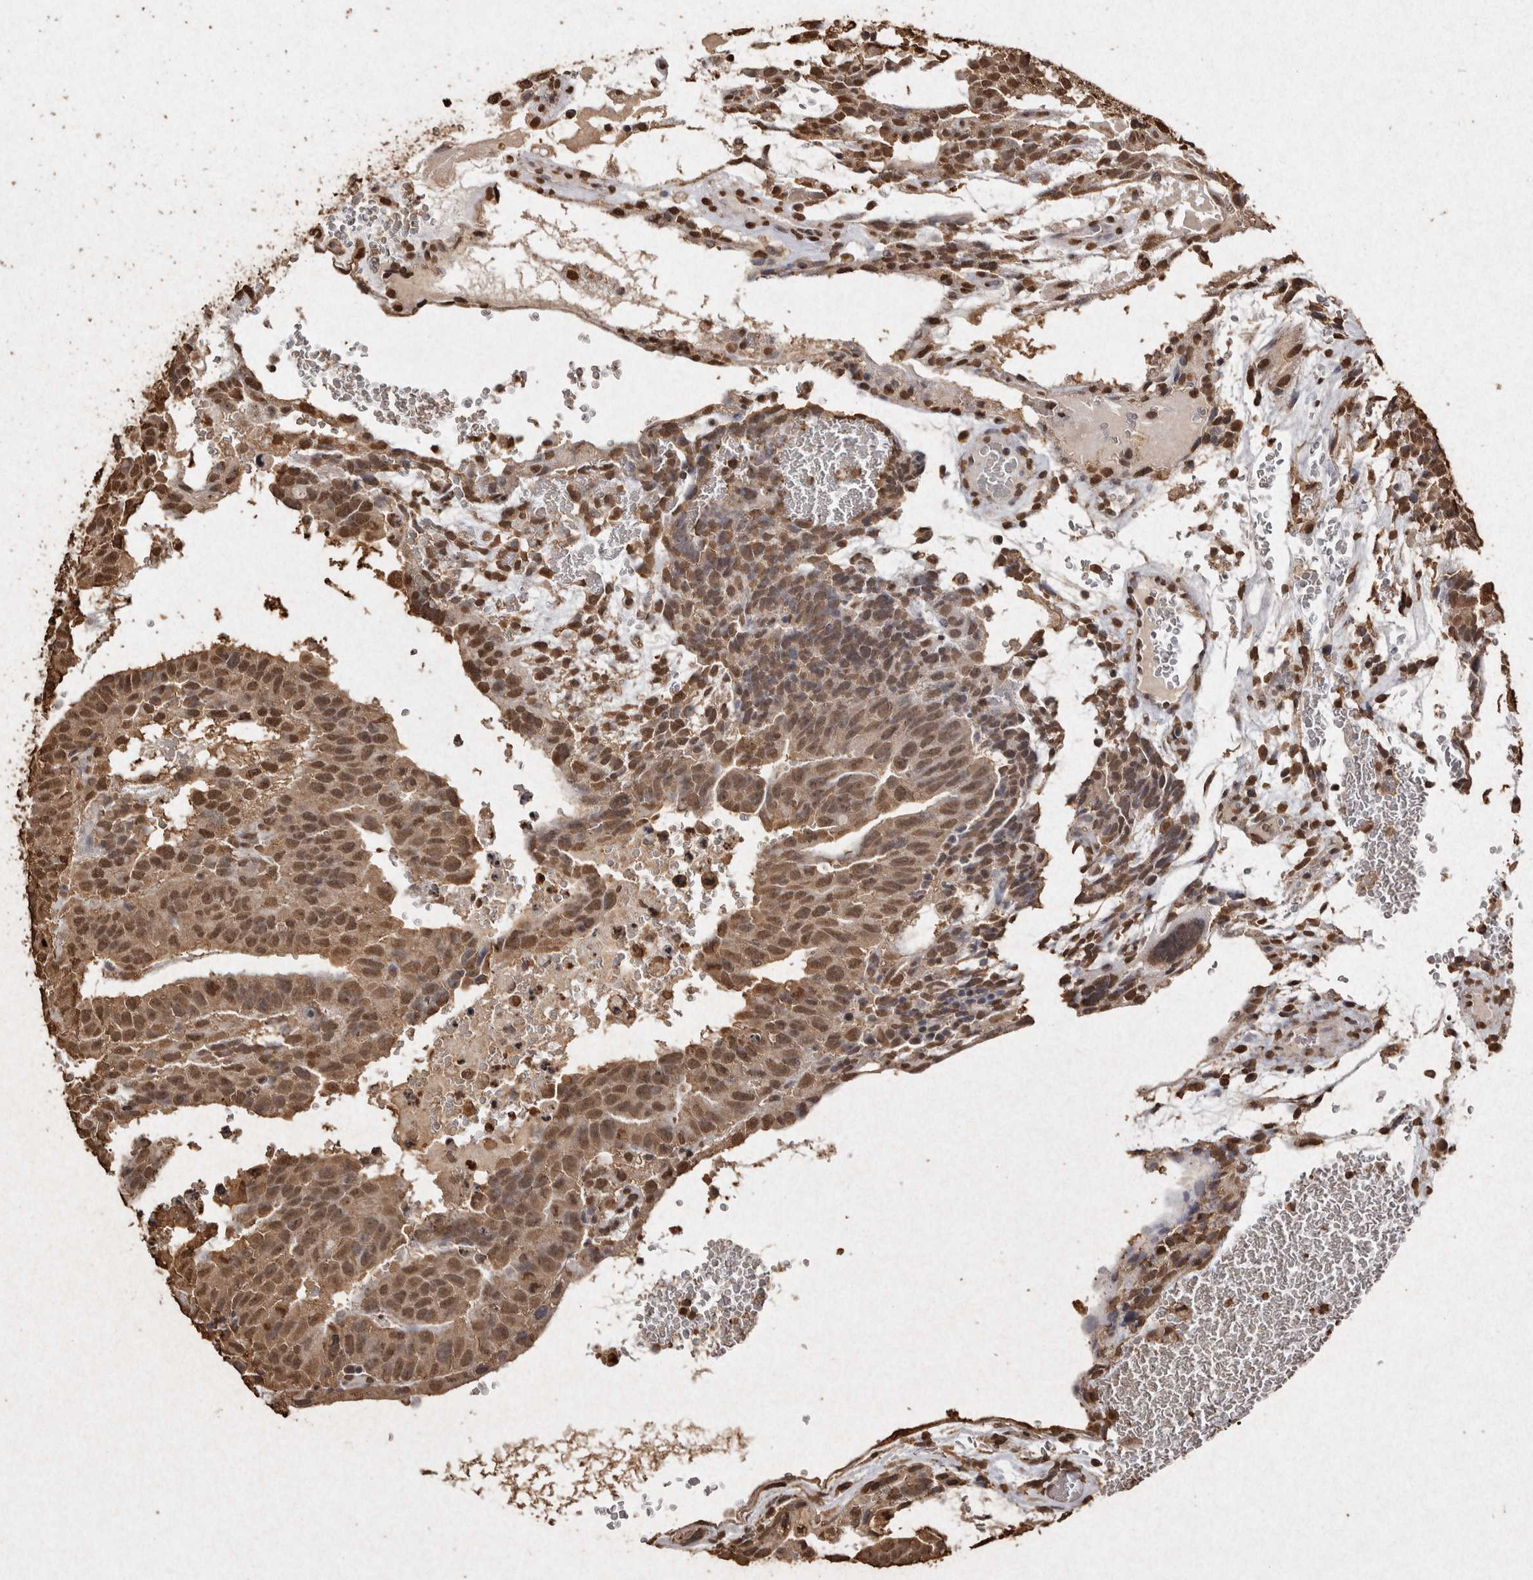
{"staining": {"intensity": "moderate", "quantity": ">75%", "location": "cytoplasmic/membranous,nuclear"}, "tissue": "testis cancer", "cell_type": "Tumor cells", "image_type": "cancer", "snomed": [{"axis": "morphology", "description": "Seminoma, NOS"}, {"axis": "morphology", "description": "Carcinoma, Embryonal, NOS"}, {"axis": "topography", "description": "Testis"}], "caption": "High-magnification brightfield microscopy of seminoma (testis) stained with DAB (brown) and counterstained with hematoxylin (blue). tumor cells exhibit moderate cytoplasmic/membranous and nuclear staining is appreciated in approximately>75% of cells.", "gene": "FSTL3", "patient": {"sex": "male", "age": 52}}